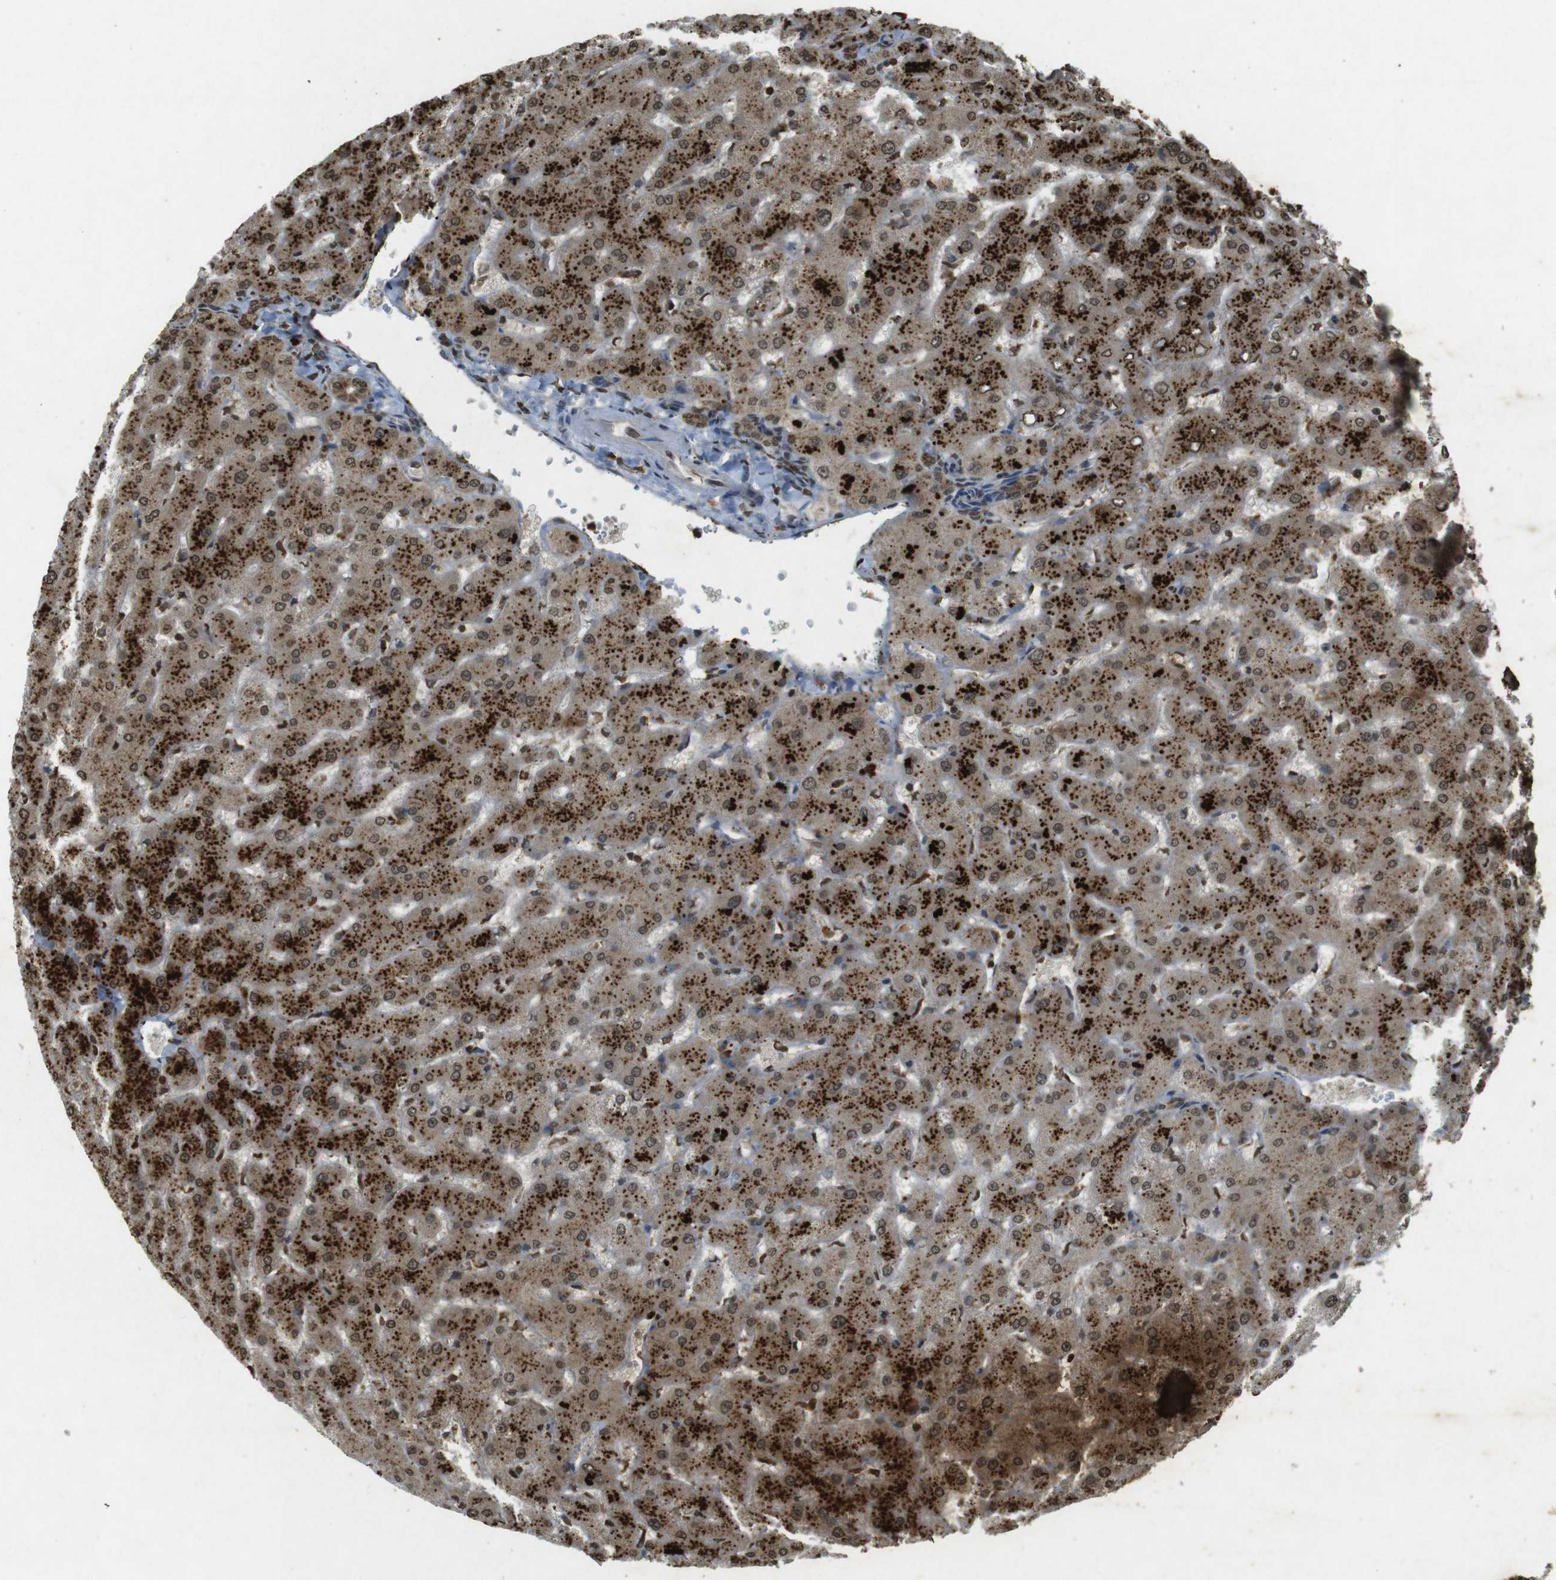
{"staining": {"intensity": "moderate", "quantity": ">75%", "location": "cytoplasmic/membranous,nuclear"}, "tissue": "liver", "cell_type": "Cholangiocytes", "image_type": "normal", "snomed": [{"axis": "morphology", "description": "Normal tissue, NOS"}, {"axis": "topography", "description": "Liver"}], "caption": "Moderate cytoplasmic/membranous,nuclear expression is seen in about >75% of cholangiocytes in unremarkable liver. The staining was performed using DAB (3,3'-diaminobenzidine), with brown indicating positive protein expression. Nuclei are stained blue with hematoxylin.", "gene": "ORC4", "patient": {"sex": "female", "age": 63}}